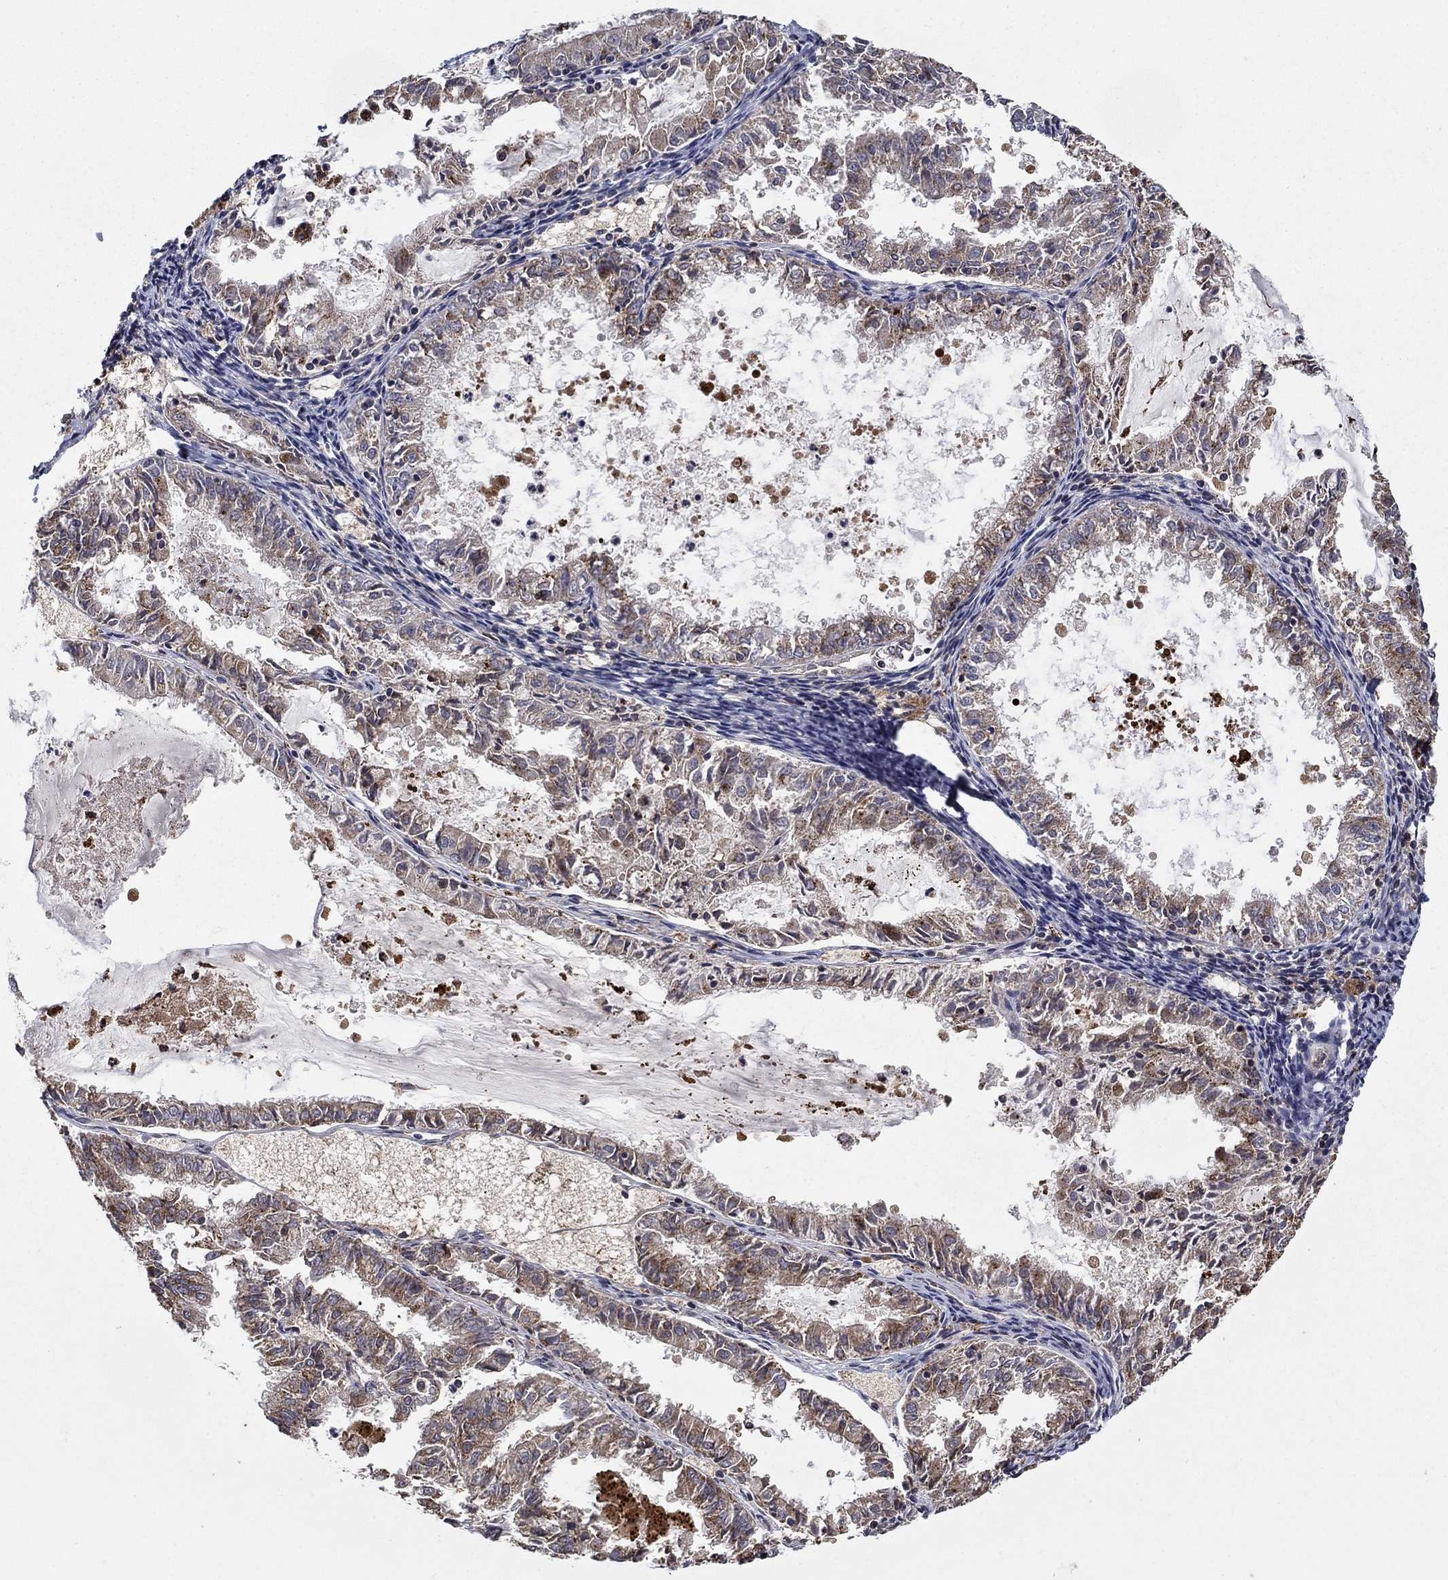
{"staining": {"intensity": "moderate", "quantity": "<25%", "location": "cytoplasmic/membranous"}, "tissue": "endometrial cancer", "cell_type": "Tumor cells", "image_type": "cancer", "snomed": [{"axis": "morphology", "description": "Adenocarcinoma, NOS"}, {"axis": "topography", "description": "Endometrium"}], "caption": "A low amount of moderate cytoplasmic/membranous expression is seen in about <25% of tumor cells in endometrial adenocarcinoma tissue.", "gene": "LPCAT4", "patient": {"sex": "female", "age": 57}}